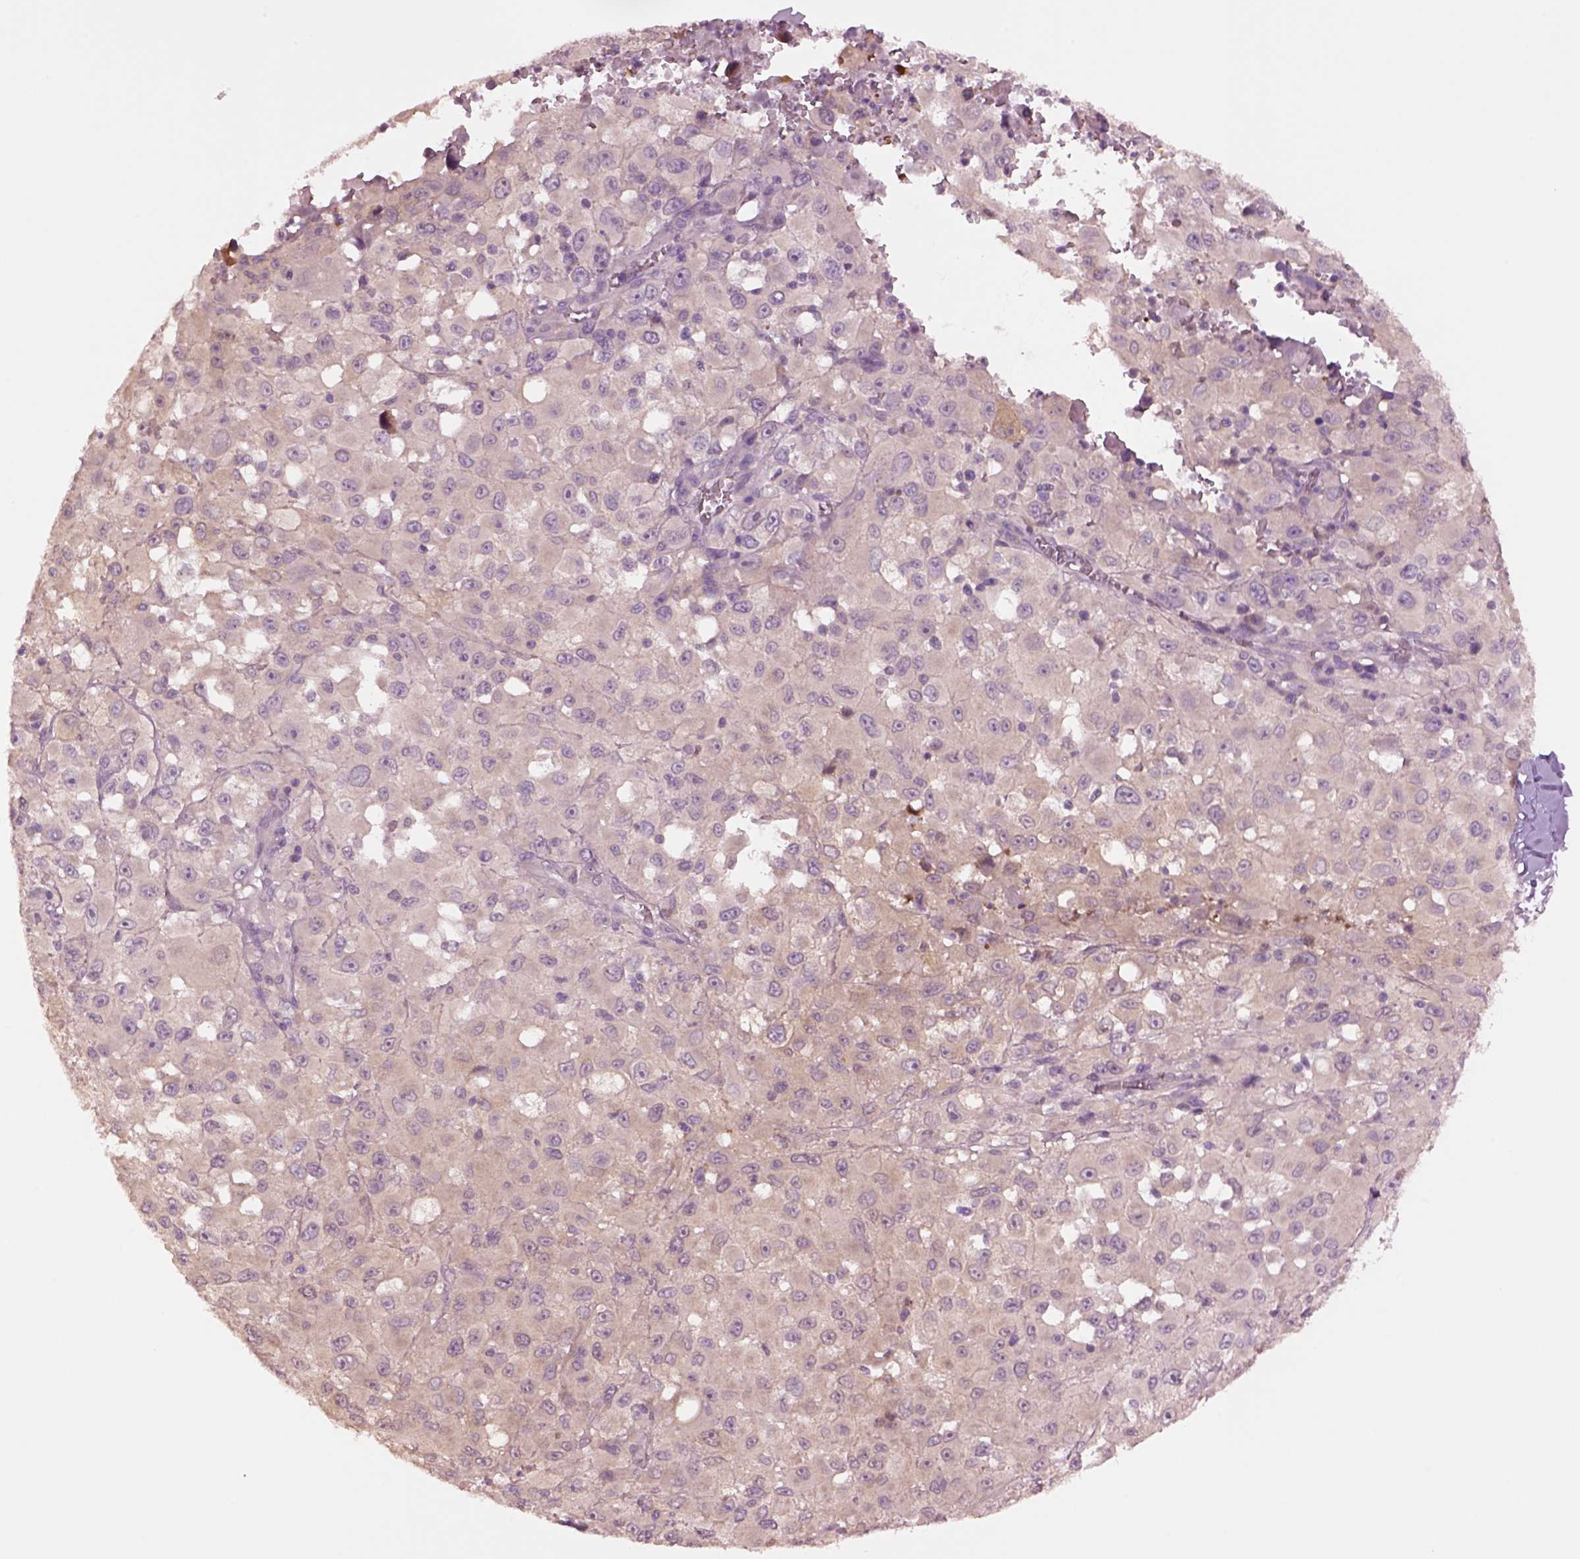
{"staining": {"intensity": "negative", "quantity": "none", "location": "none"}, "tissue": "melanoma", "cell_type": "Tumor cells", "image_type": "cancer", "snomed": [{"axis": "morphology", "description": "Malignant melanoma, Metastatic site"}, {"axis": "topography", "description": "Lymph node"}], "caption": "Photomicrograph shows no significant protein staining in tumor cells of melanoma.", "gene": "CLPSL1", "patient": {"sex": "male", "age": 50}}